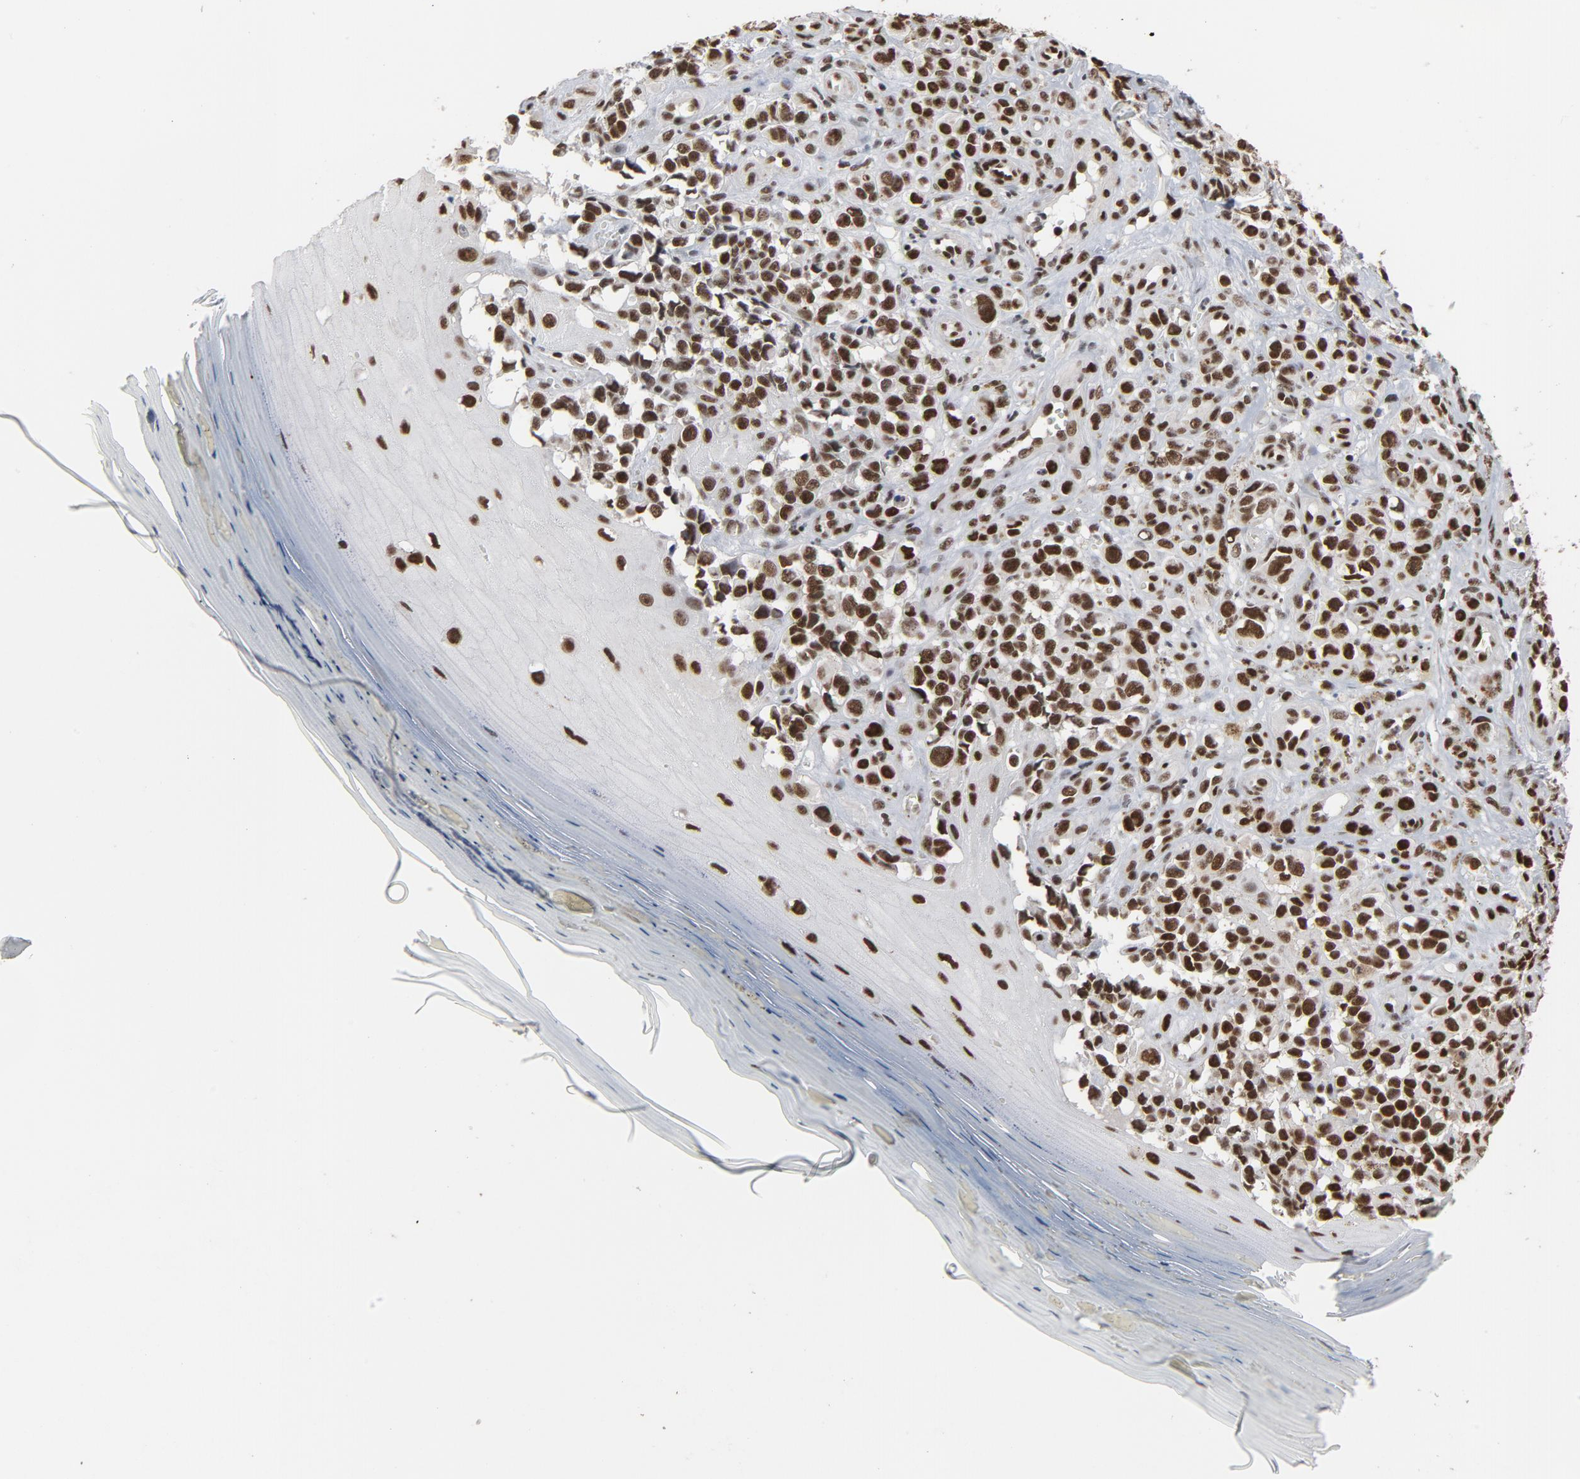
{"staining": {"intensity": "strong", "quantity": ">75%", "location": "nuclear"}, "tissue": "melanoma", "cell_type": "Tumor cells", "image_type": "cancer", "snomed": [{"axis": "morphology", "description": "Malignant melanoma, NOS"}, {"axis": "topography", "description": "Skin"}], "caption": "An image of human melanoma stained for a protein demonstrates strong nuclear brown staining in tumor cells.", "gene": "MRE11", "patient": {"sex": "female", "age": 82}}